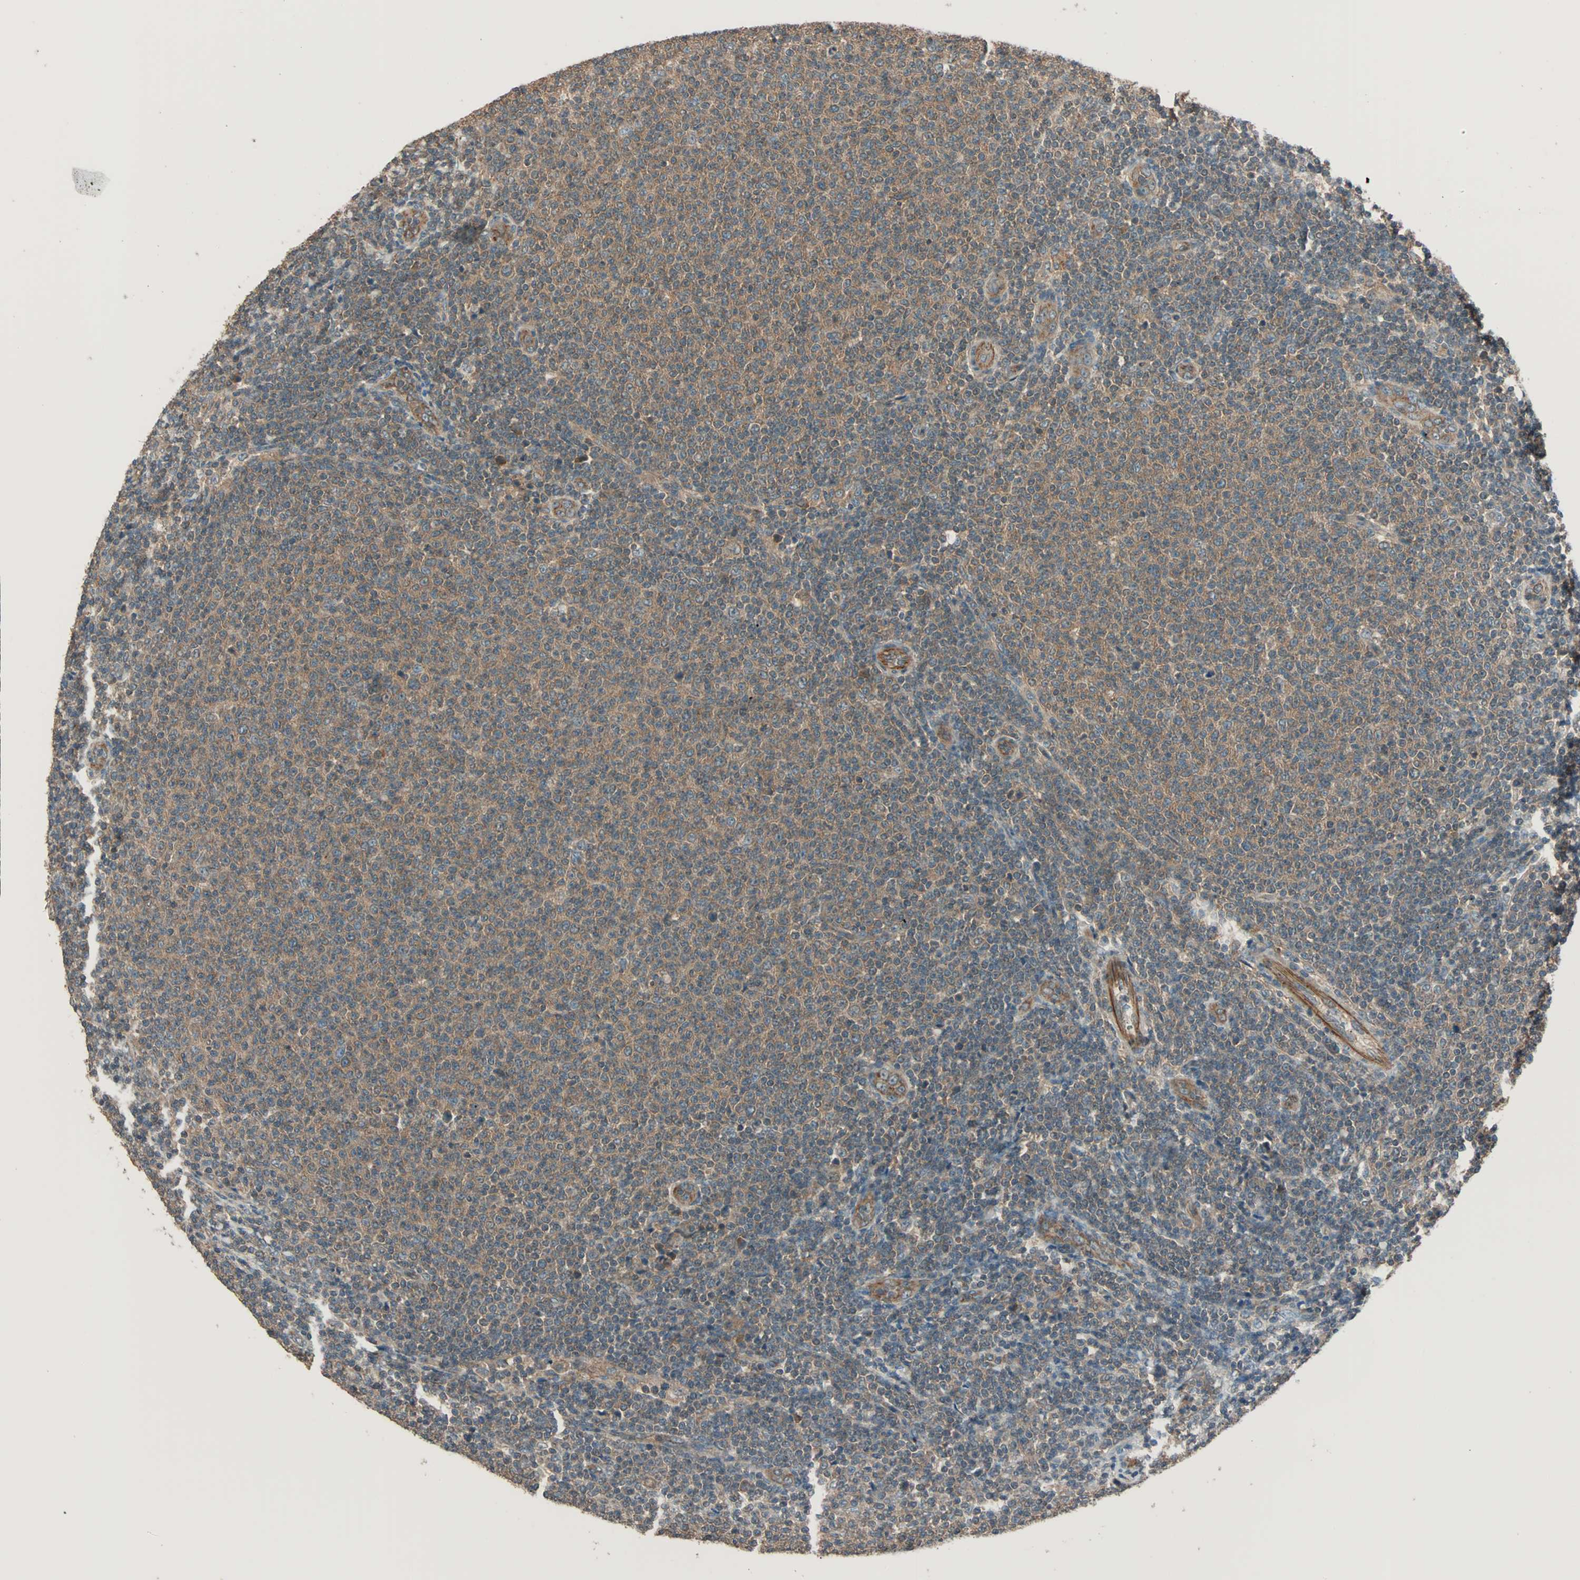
{"staining": {"intensity": "weak", "quantity": ">75%", "location": "cytoplasmic/membranous"}, "tissue": "lymphoma", "cell_type": "Tumor cells", "image_type": "cancer", "snomed": [{"axis": "morphology", "description": "Malignant lymphoma, non-Hodgkin's type, Low grade"}, {"axis": "topography", "description": "Lymph node"}], "caption": "The histopathology image displays staining of lymphoma, revealing weak cytoplasmic/membranous protein staining (brown color) within tumor cells.", "gene": "MAP3K21", "patient": {"sex": "male", "age": 66}}